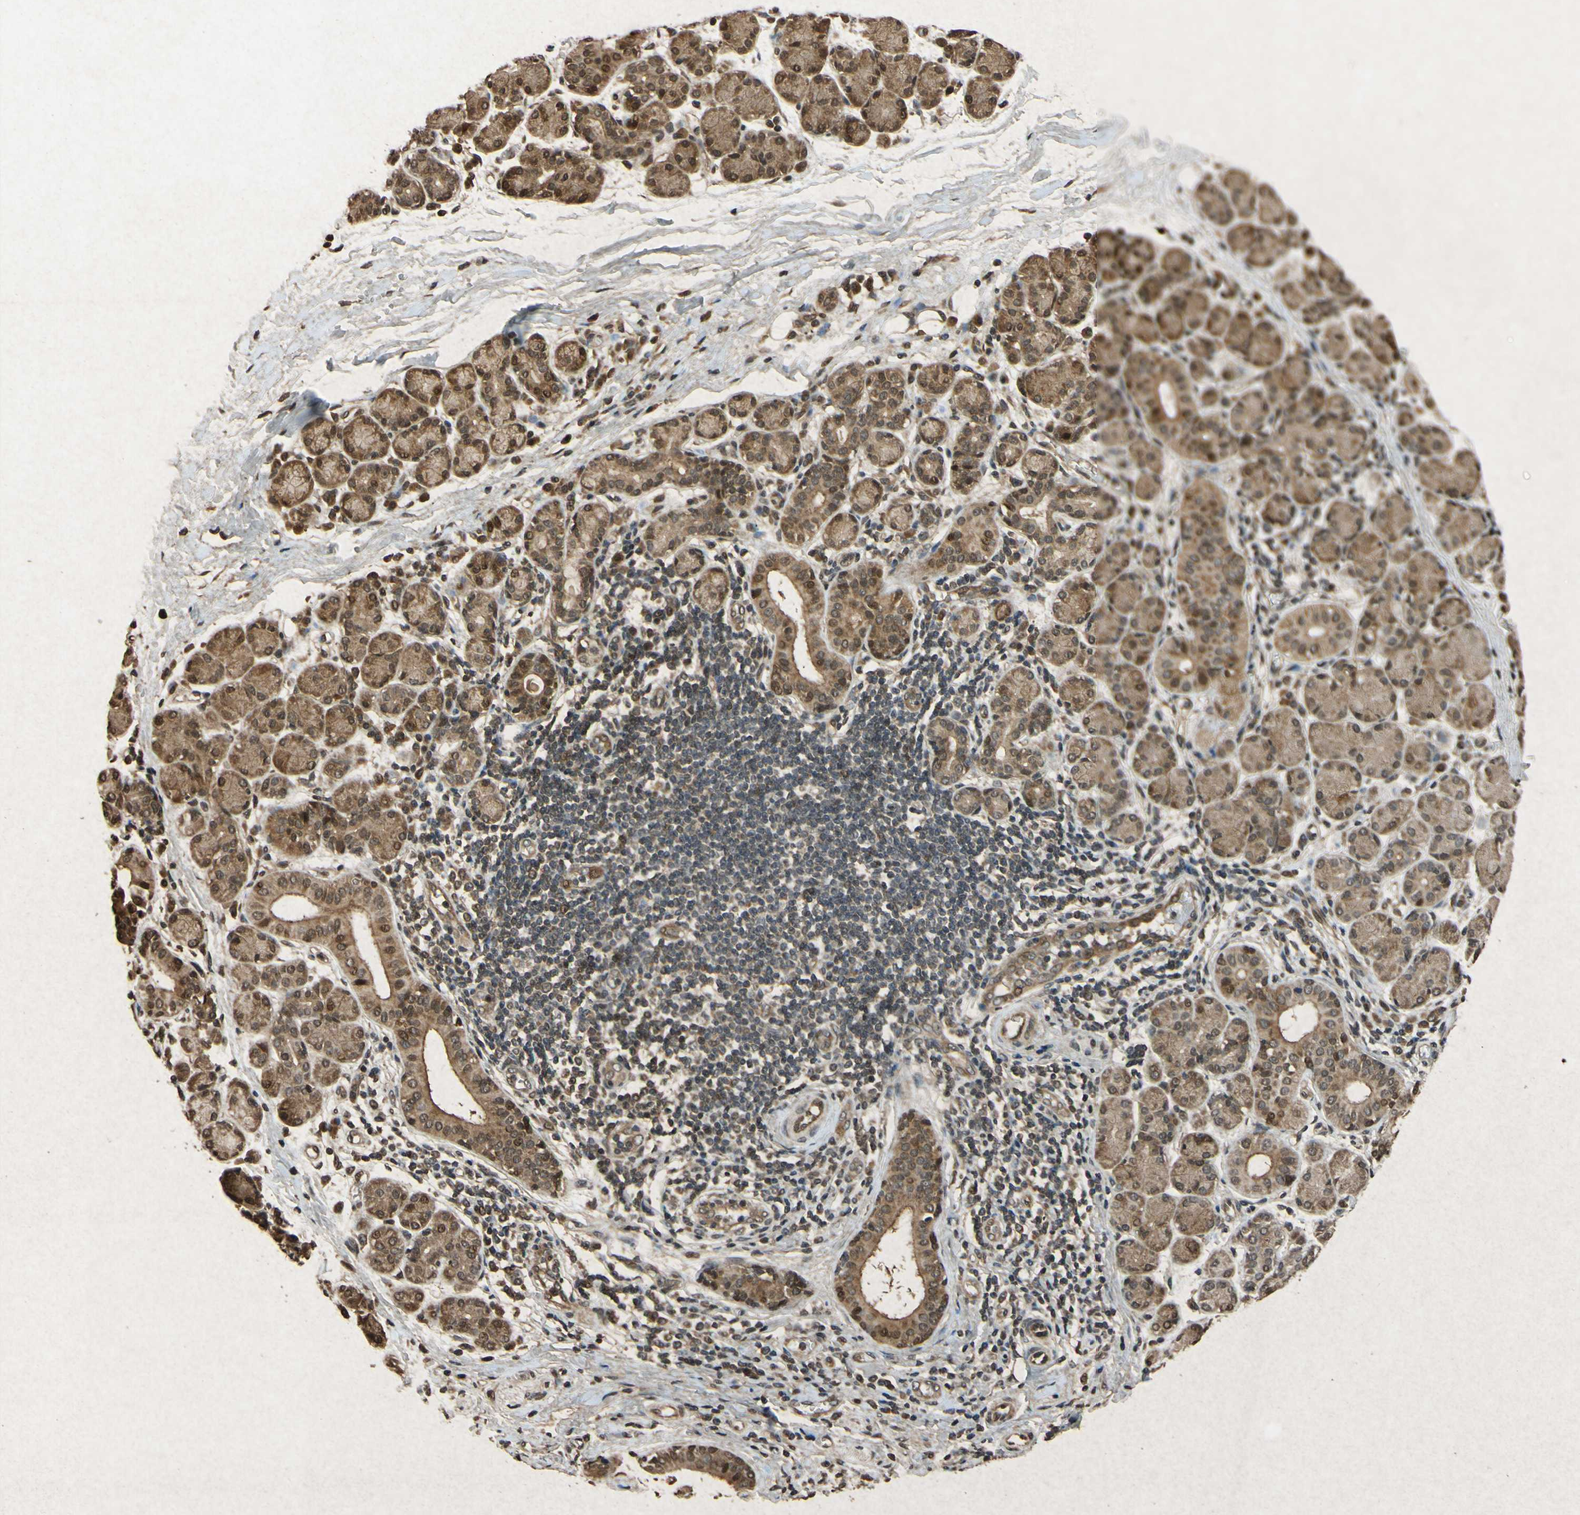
{"staining": {"intensity": "strong", "quantity": ">75%", "location": "cytoplasmic/membranous,nuclear"}, "tissue": "salivary gland", "cell_type": "Glandular cells", "image_type": "normal", "snomed": [{"axis": "morphology", "description": "Normal tissue, NOS"}, {"axis": "morphology", "description": "Inflammation, NOS"}, {"axis": "topography", "description": "Lymph node"}, {"axis": "topography", "description": "Salivary gland"}], "caption": "Protein analysis of benign salivary gland demonstrates strong cytoplasmic/membranous,nuclear expression in about >75% of glandular cells. (Stains: DAB (3,3'-diaminobenzidine) in brown, nuclei in blue, Microscopy: brightfield microscopy at high magnification).", "gene": "ATP6V1H", "patient": {"sex": "male", "age": 3}}